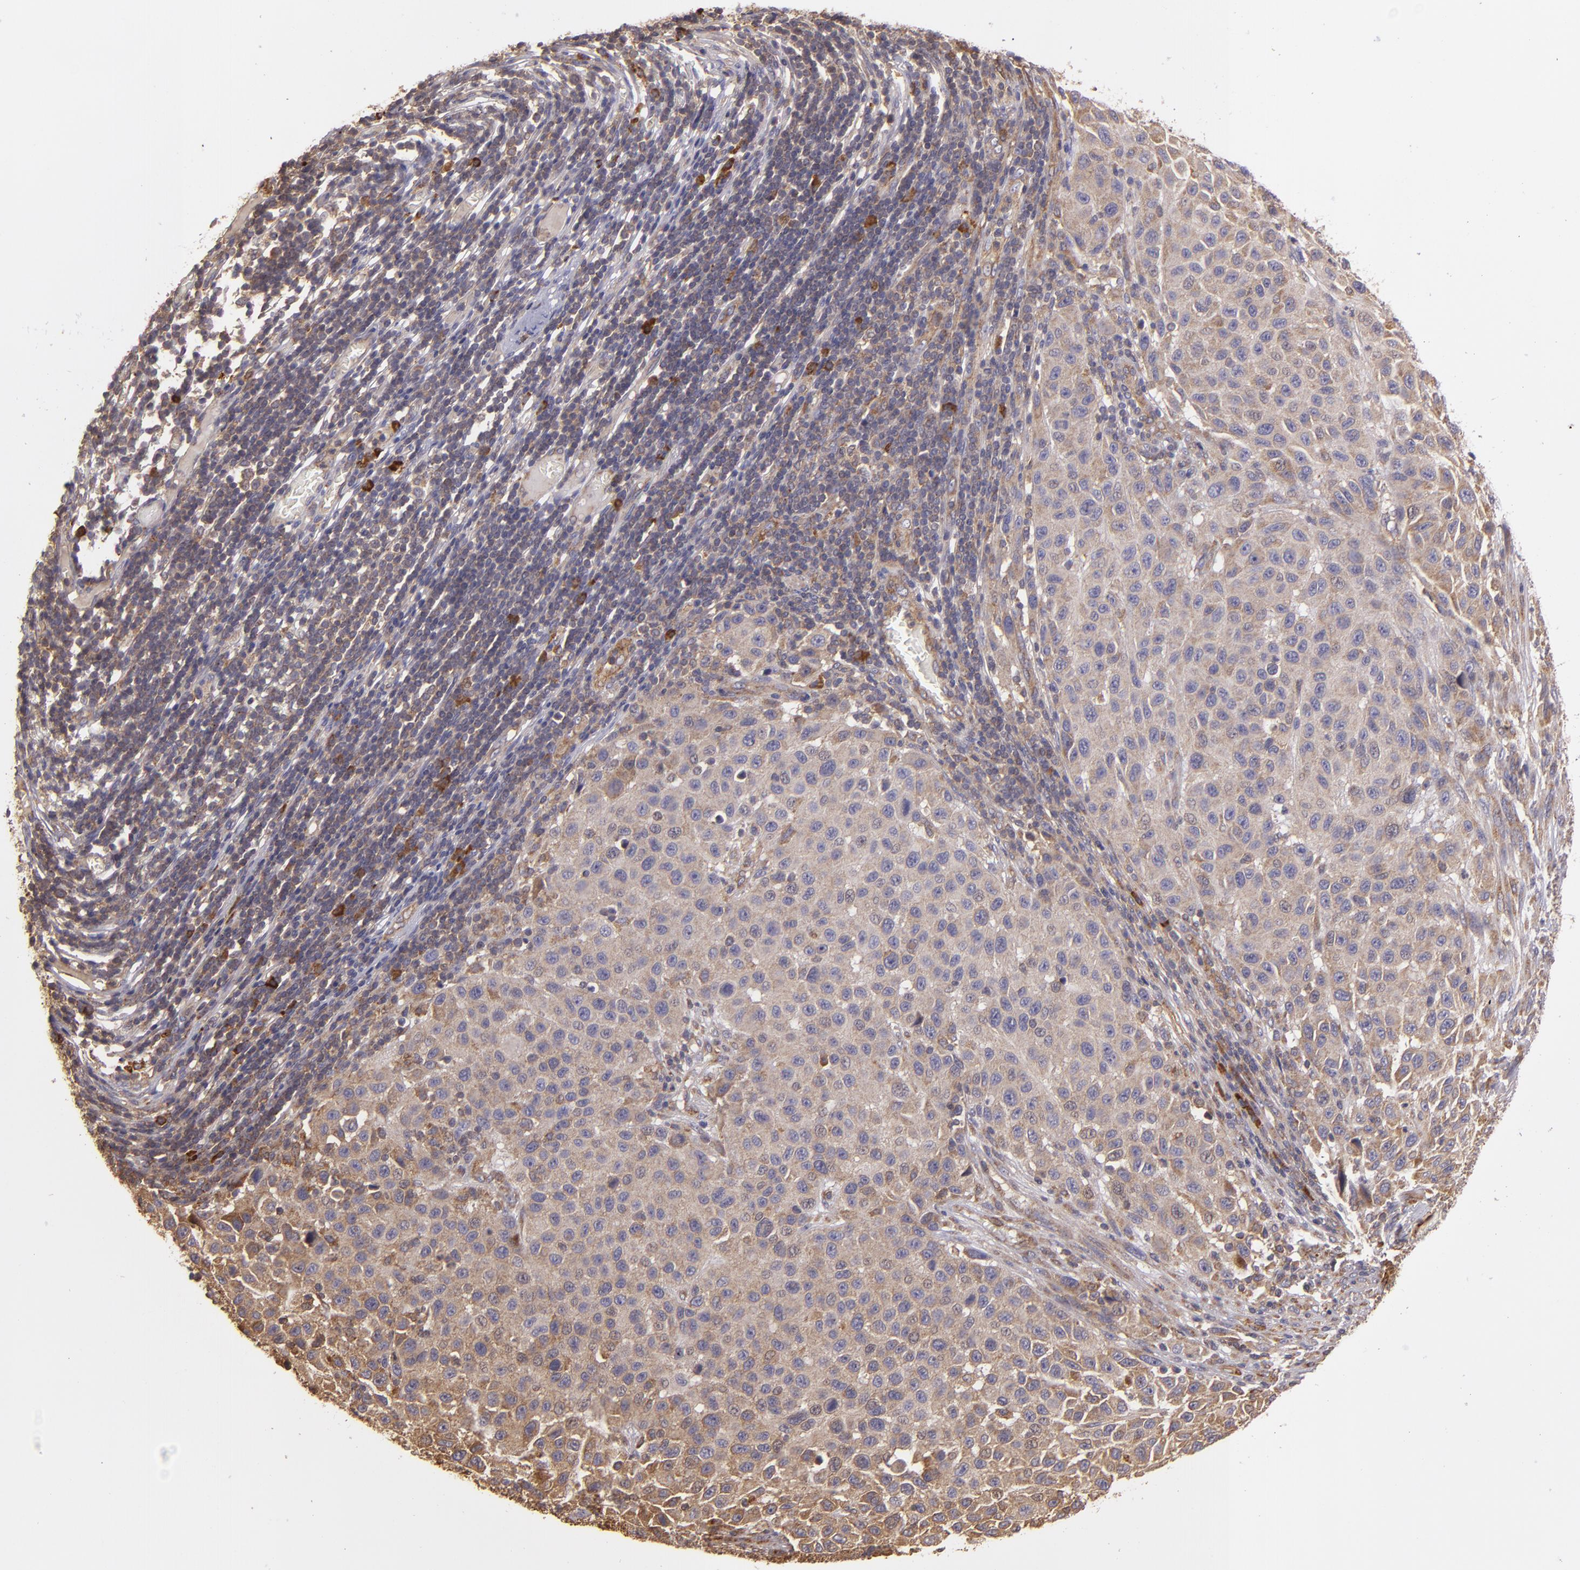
{"staining": {"intensity": "strong", "quantity": ">75%", "location": "cytoplasmic/membranous"}, "tissue": "melanoma", "cell_type": "Tumor cells", "image_type": "cancer", "snomed": [{"axis": "morphology", "description": "Malignant melanoma, Metastatic site"}, {"axis": "topography", "description": "Lymph node"}], "caption": "Immunohistochemistry (IHC) (DAB) staining of malignant melanoma (metastatic site) reveals strong cytoplasmic/membranous protein expression in about >75% of tumor cells.", "gene": "ECE1", "patient": {"sex": "male", "age": 61}}